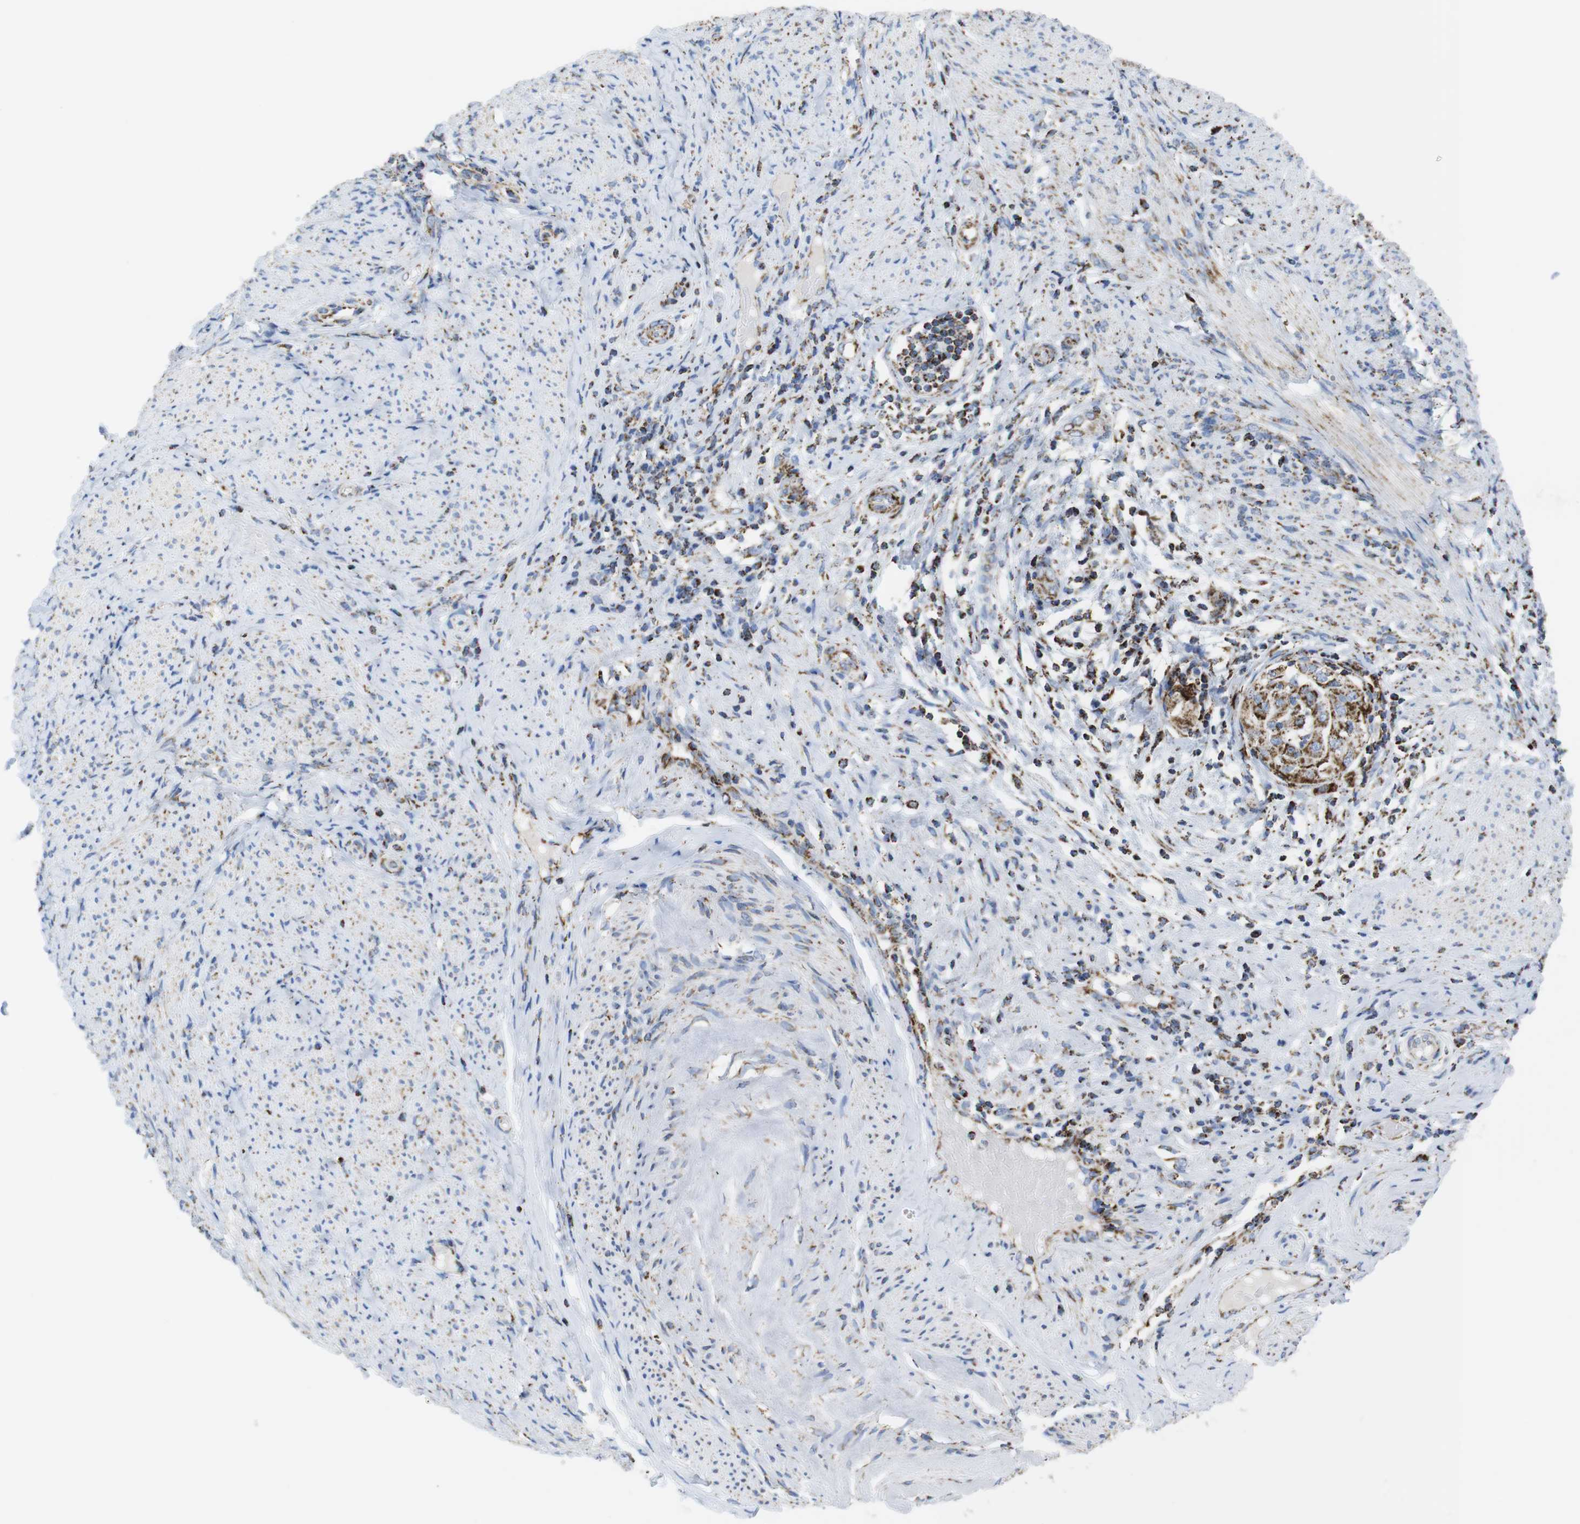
{"staining": {"intensity": "moderate", "quantity": ">75%", "location": "cytoplasmic/membranous"}, "tissue": "endometrial cancer", "cell_type": "Tumor cells", "image_type": "cancer", "snomed": [{"axis": "morphology", "description": "Adenocarcinoma, NOS"}, {"axis": "topography", "description": "Endometrium"}], "caption": "Endometrial cancer stained for a protein exhibits moderate cytoplasmic/membranous positivity in tumor cells.", "gene": "ATP5PO", "patient": {"sex": "female", "age": 85}}